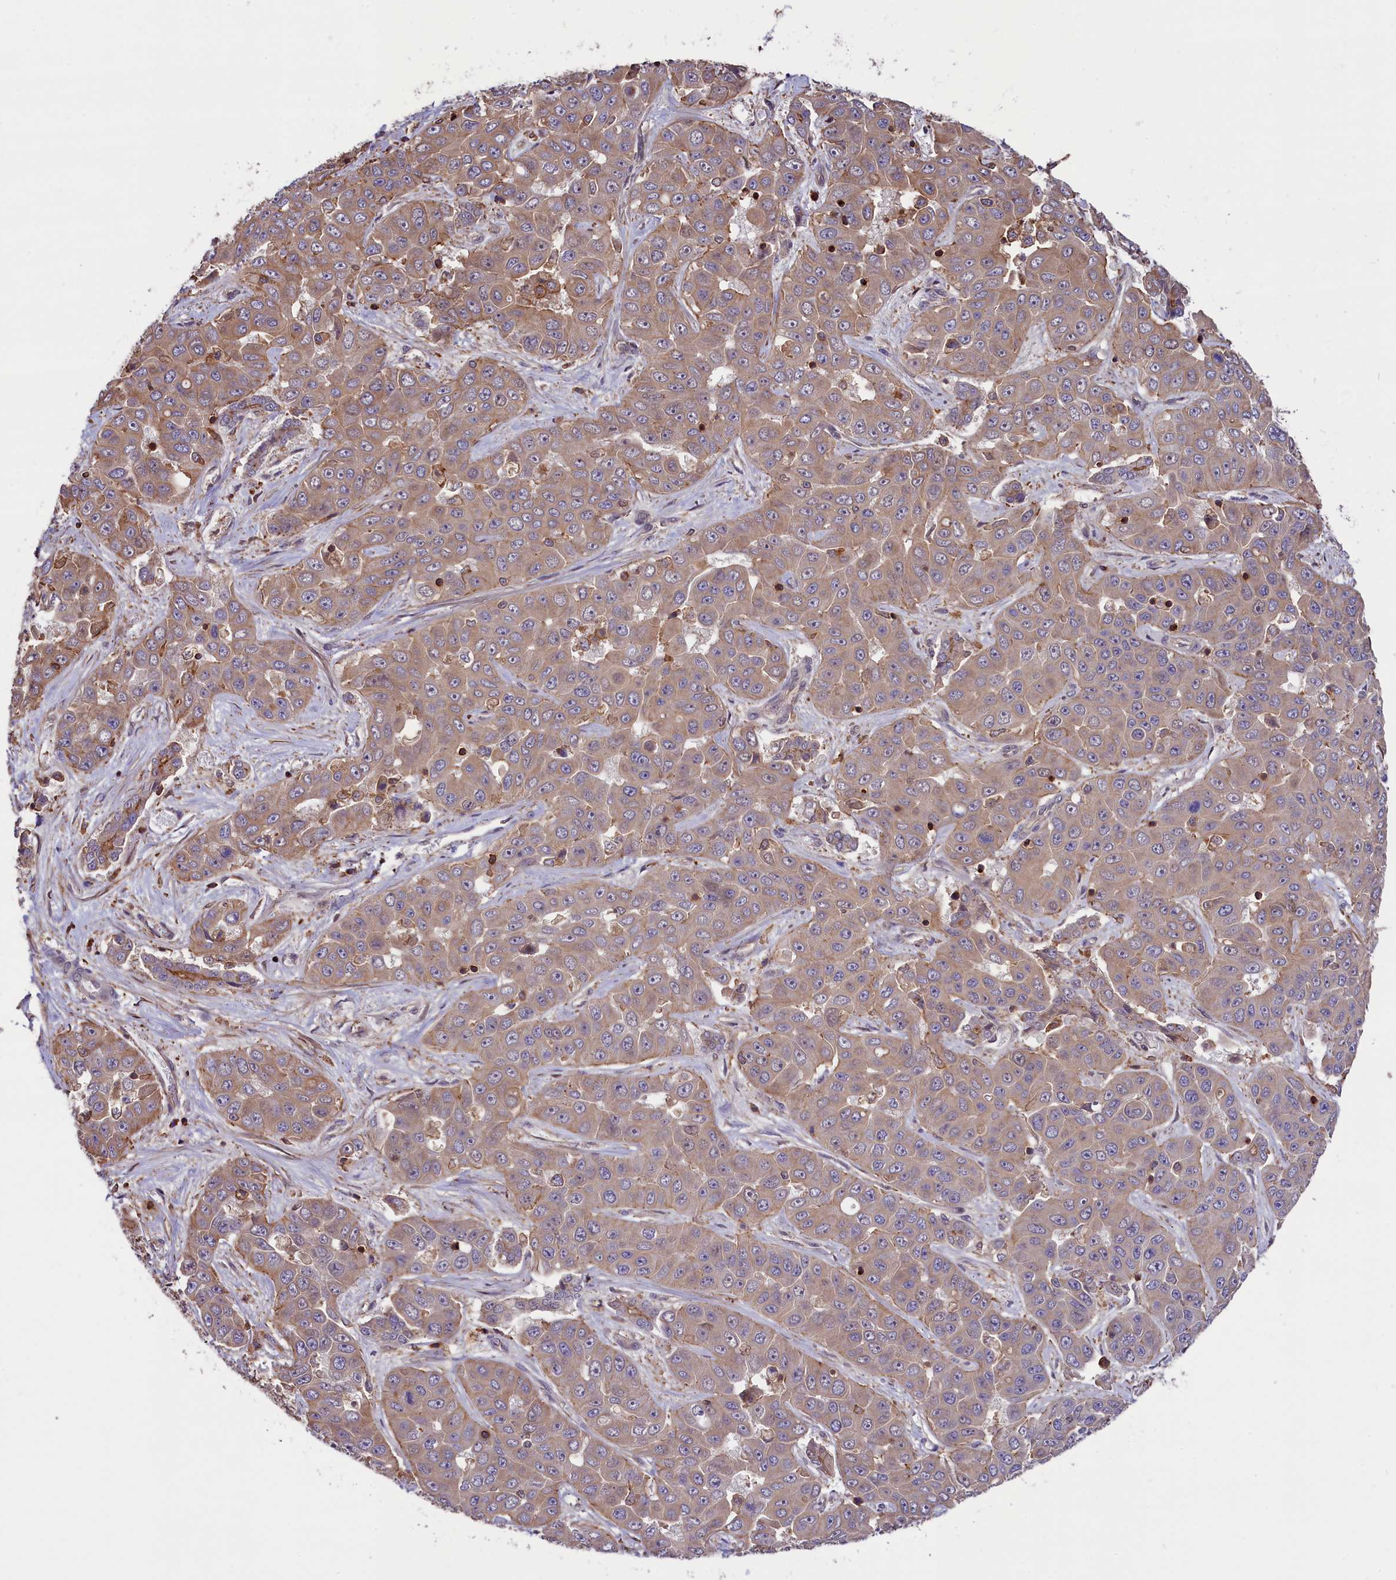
{"staining": {"intensity": "weak", "quantity": "25%-75%", "location": "cytoplasmic/membranous"}, "tissue": "liver cancer", "cell_type": "Tumor cells", "image_type": "cancer", "snomed": [{"axis": "morphology", "description": "Cholangiocarcinoma"}, {"axis": "topography", "description": "Liver"}], "caption": "An immunohistochemistry (IHC) image of neoplastic tissue is shown. Protein staining in brown shows weak cytoplasmic/membranous positivity in liver cholangiocarcinoma within tumor cells.", "gene": "SKIDA1", "patient": {"sex": "female", "age": 52}}